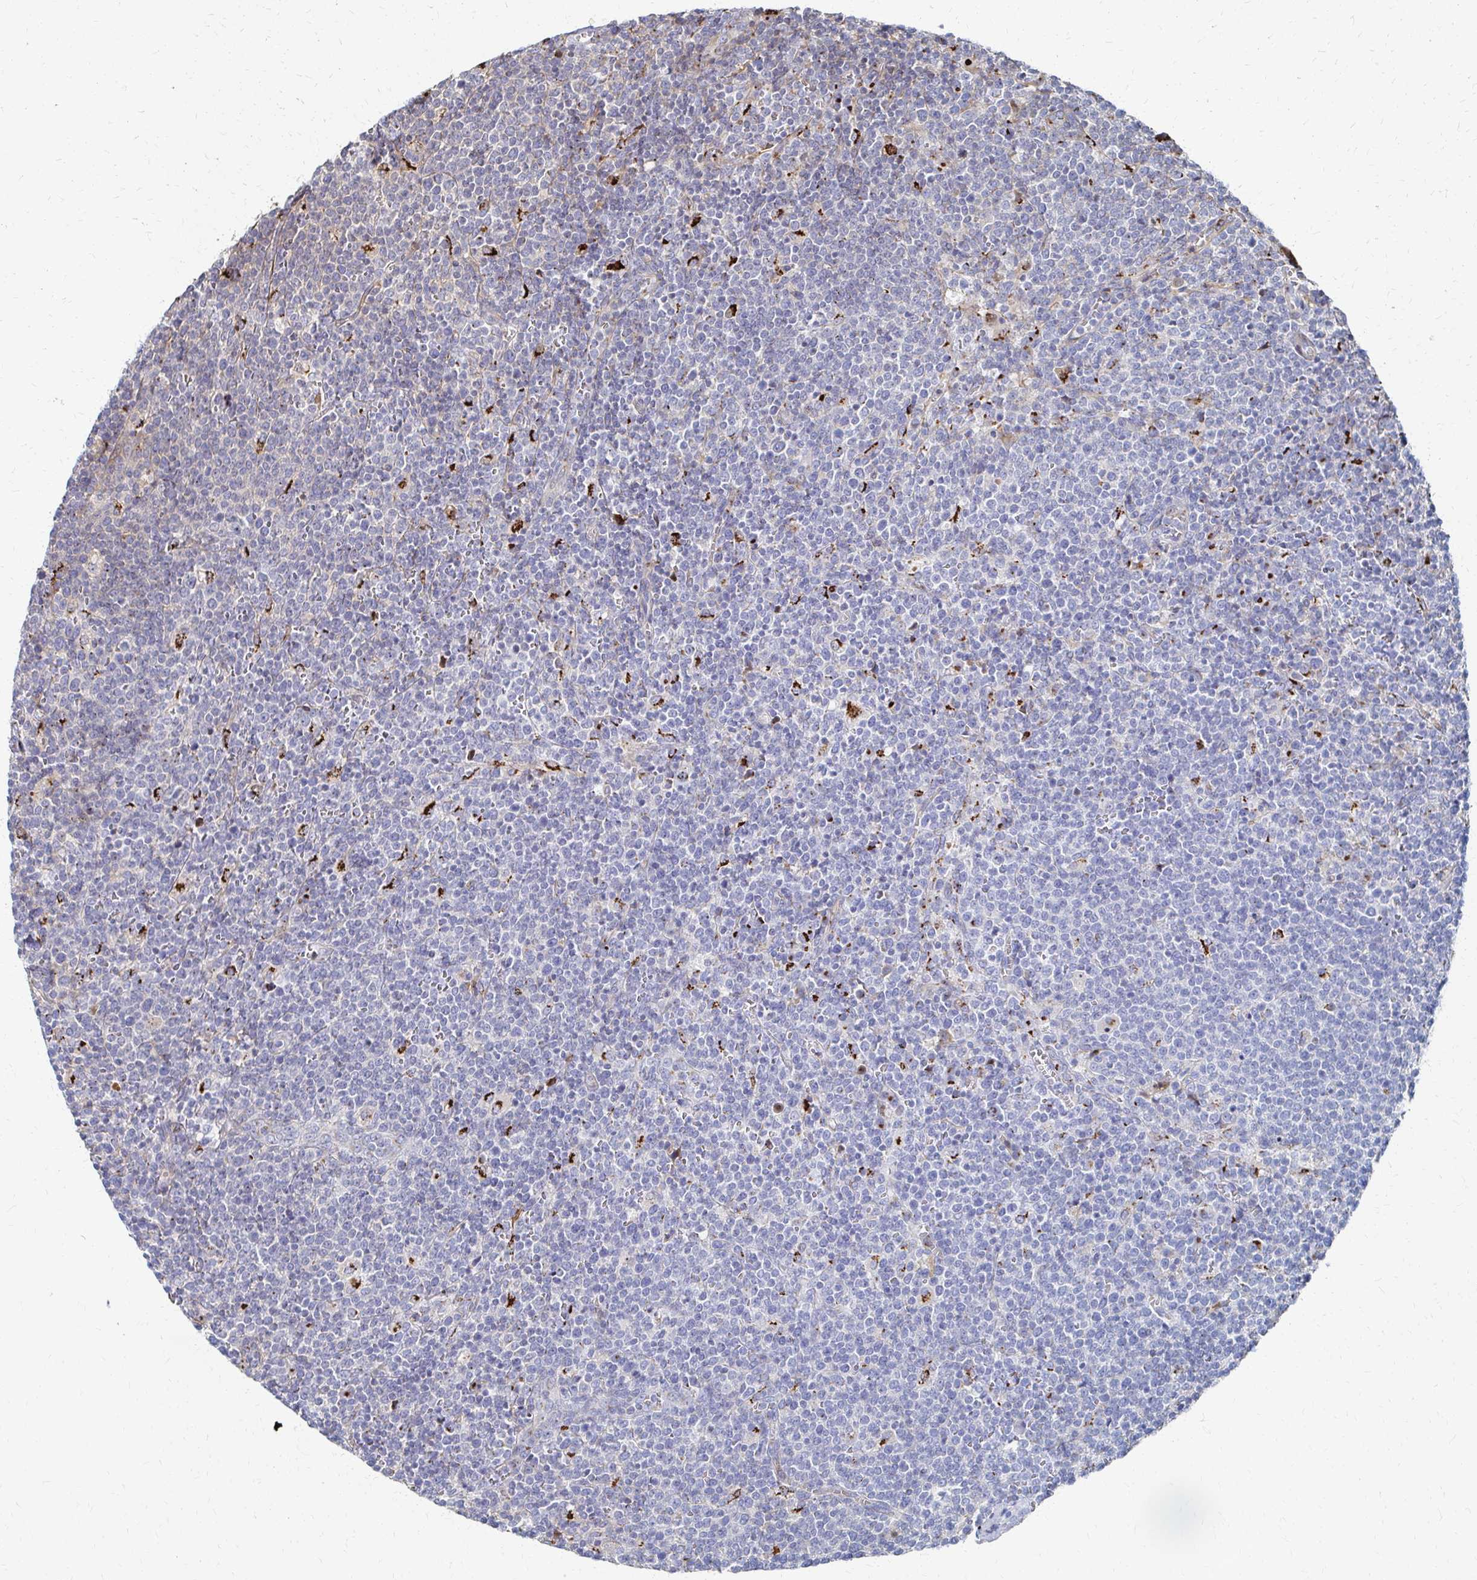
{"staining": {"intensity": "negative", "quantity": "none", "location": "none"}, "tissue": "lymphoma", "cell_type": "Tumor cells", "image_type": "cancer", "snomed": [{"axis": "morphology", "description": "Malignant lymphoma, non-Hodgkin's type, High grade"}, {"axis": "topography", "description": "Lymph node"}], "caption": "Protein analysis of high-grade malignant lymphoma, non-Hodgkin's type exhibits no significant expression in tumor cells. Nuclei are stained in blue.", "gene": "MAN1A1", "patient": {"sex": "male", "age": 61}}